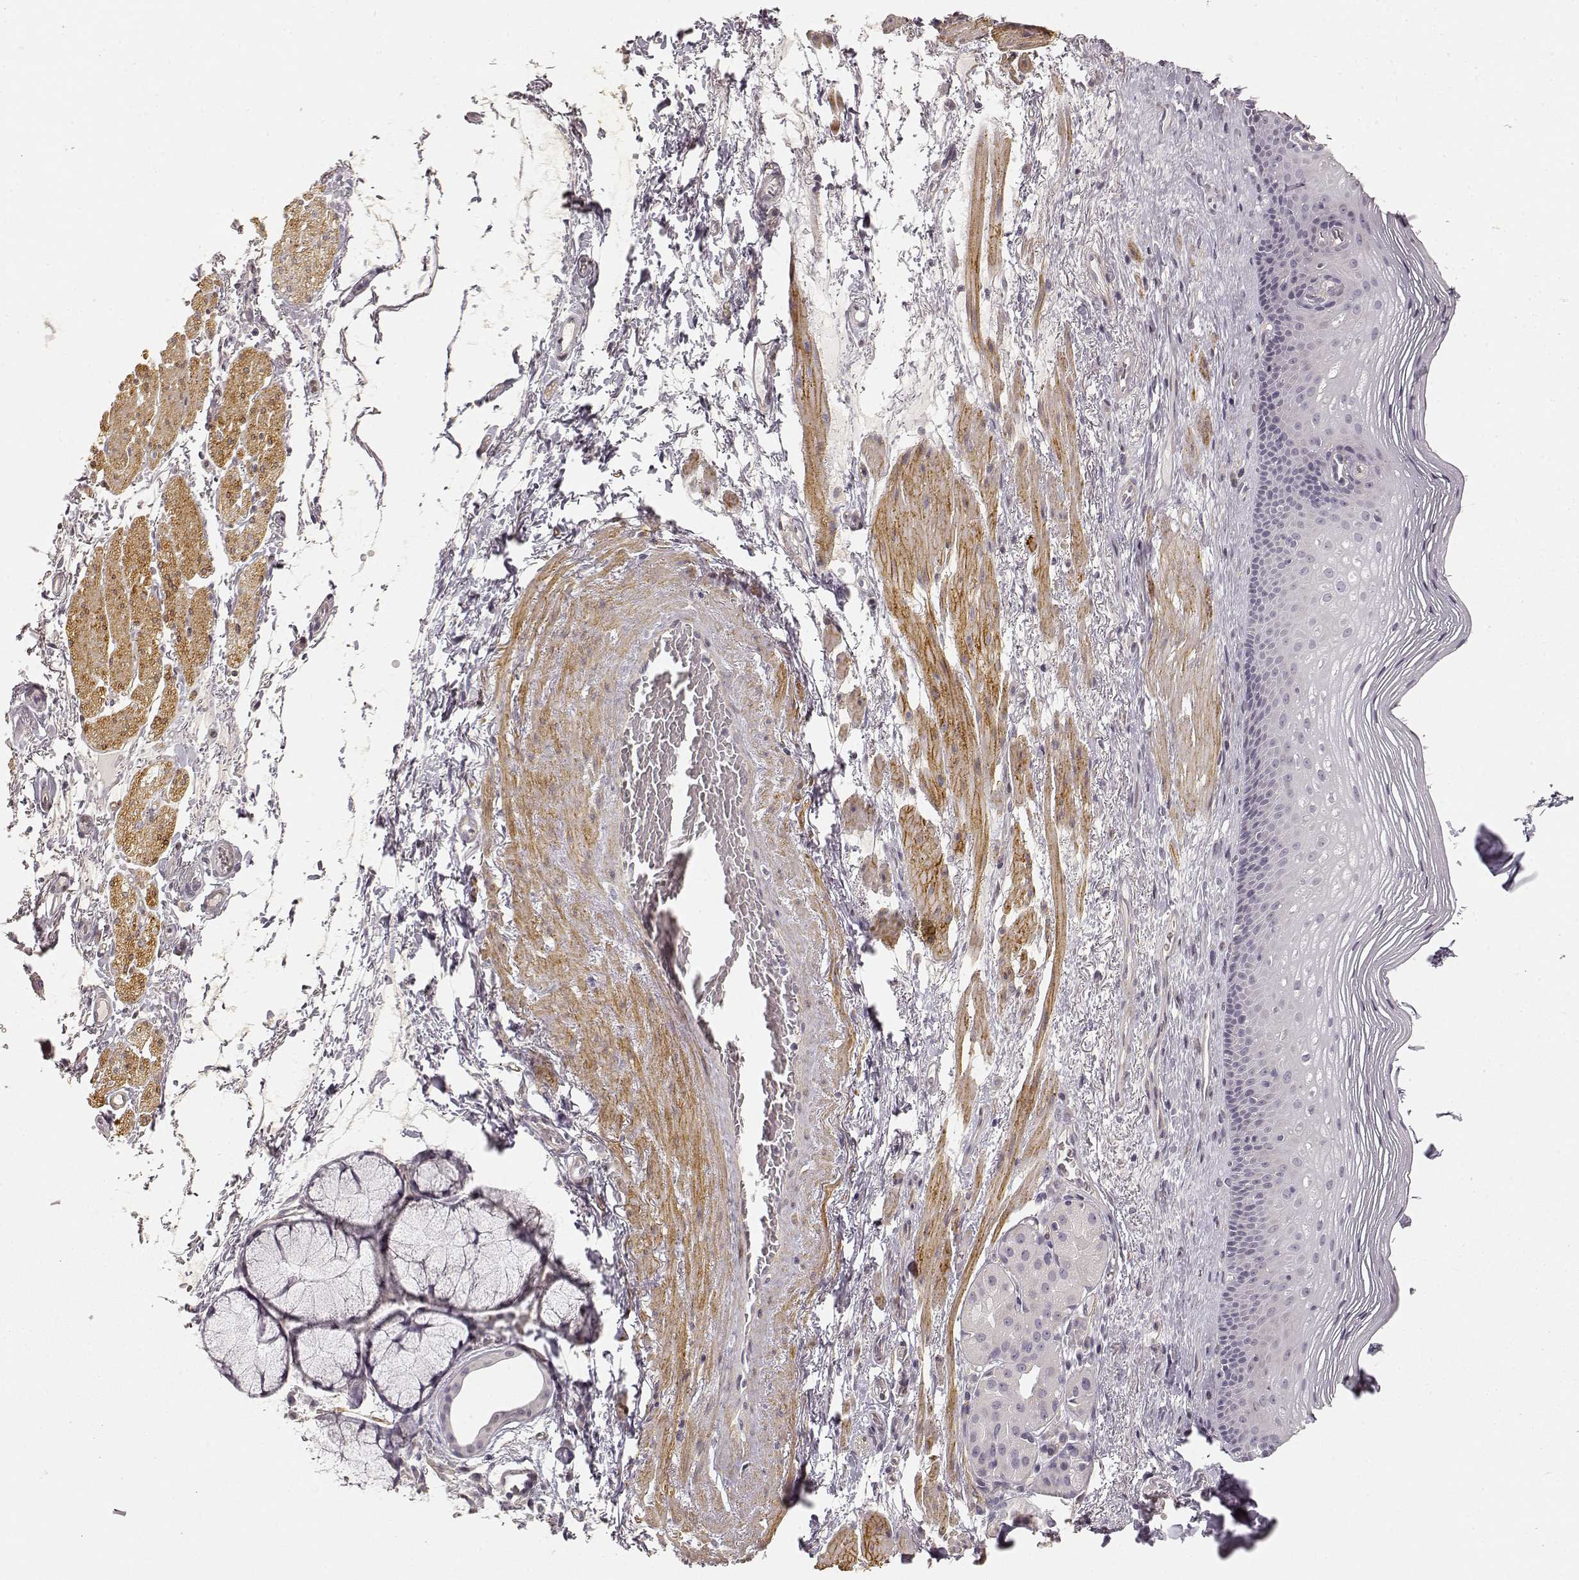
{"staining": {"intensity": "negative", "quantity": "none", "location": "none"}, "tissue": "esophagus", "cell_type": "Squamous epithelial cells", "image_type": "normal", "snomed": [{"axis": "morphology", "description": "Normal tissue, NOS"}, {"axis": "topography", "description": "Esophagus"}], "caption": "Immunohistochemistry of unremarkable esophagus shows no expression in squamous epithelial cells.", "gene": "LAMA4", "patient": {"sex": "male", "age": 76}}